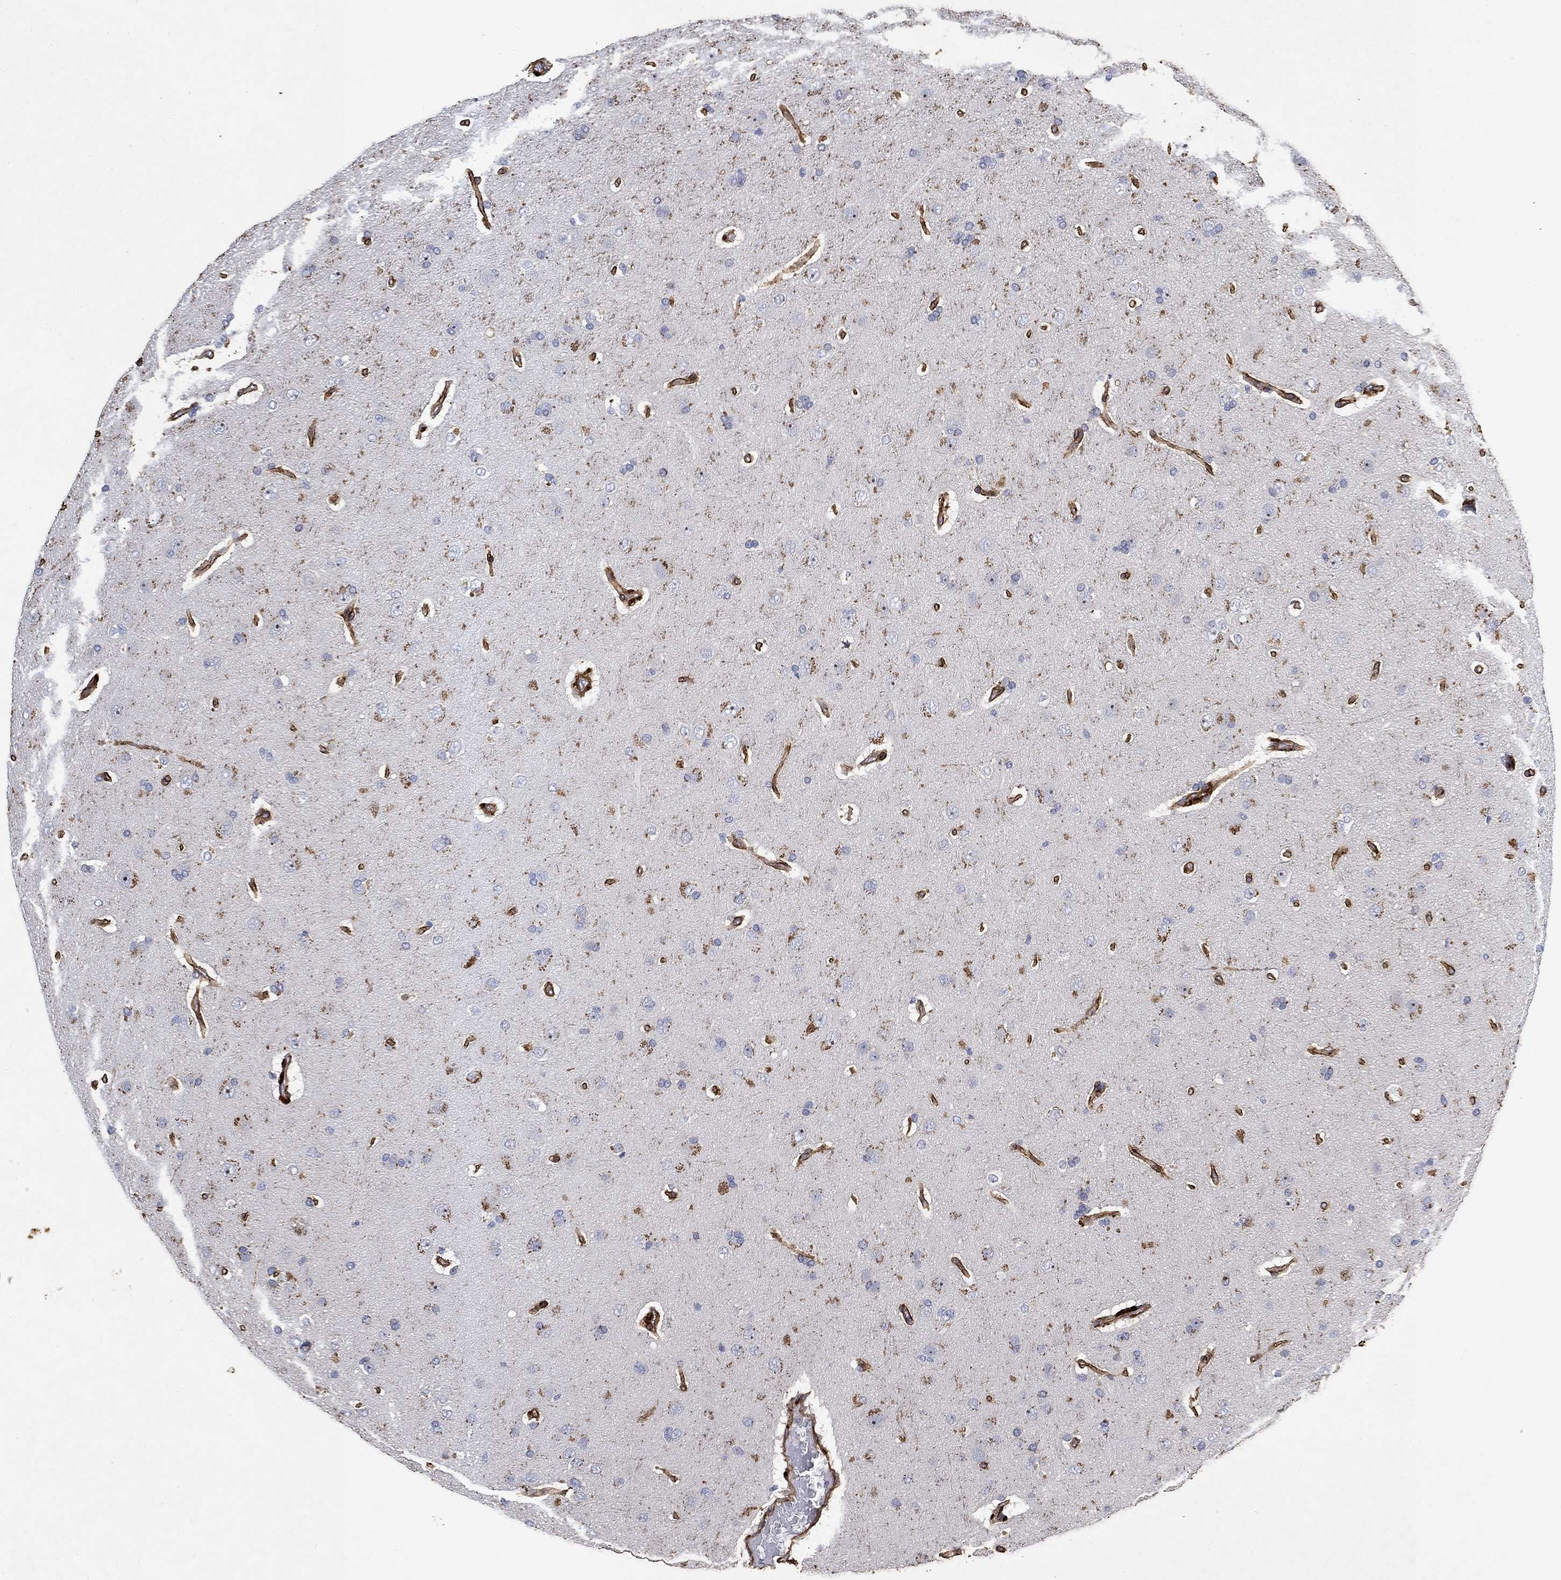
{"staining": {"intensity": "negative", "quantity": "none", "location": "none"}, "tissue": "glioma", "cell_type": "Tumor cells", "image_type": "cancer", "snomed": [{"axis": "morphology", "description": "Glioma, malignant, NOS"}, {"axis": "topography", "description": "Cerebral cortex"}], "caption": "Glioma (malignant) stained for a protein using immunohistochemistry displays no staining tumor cells.", "gene": "COL4A2", "patient": {"sex": "male", "age": 58}}